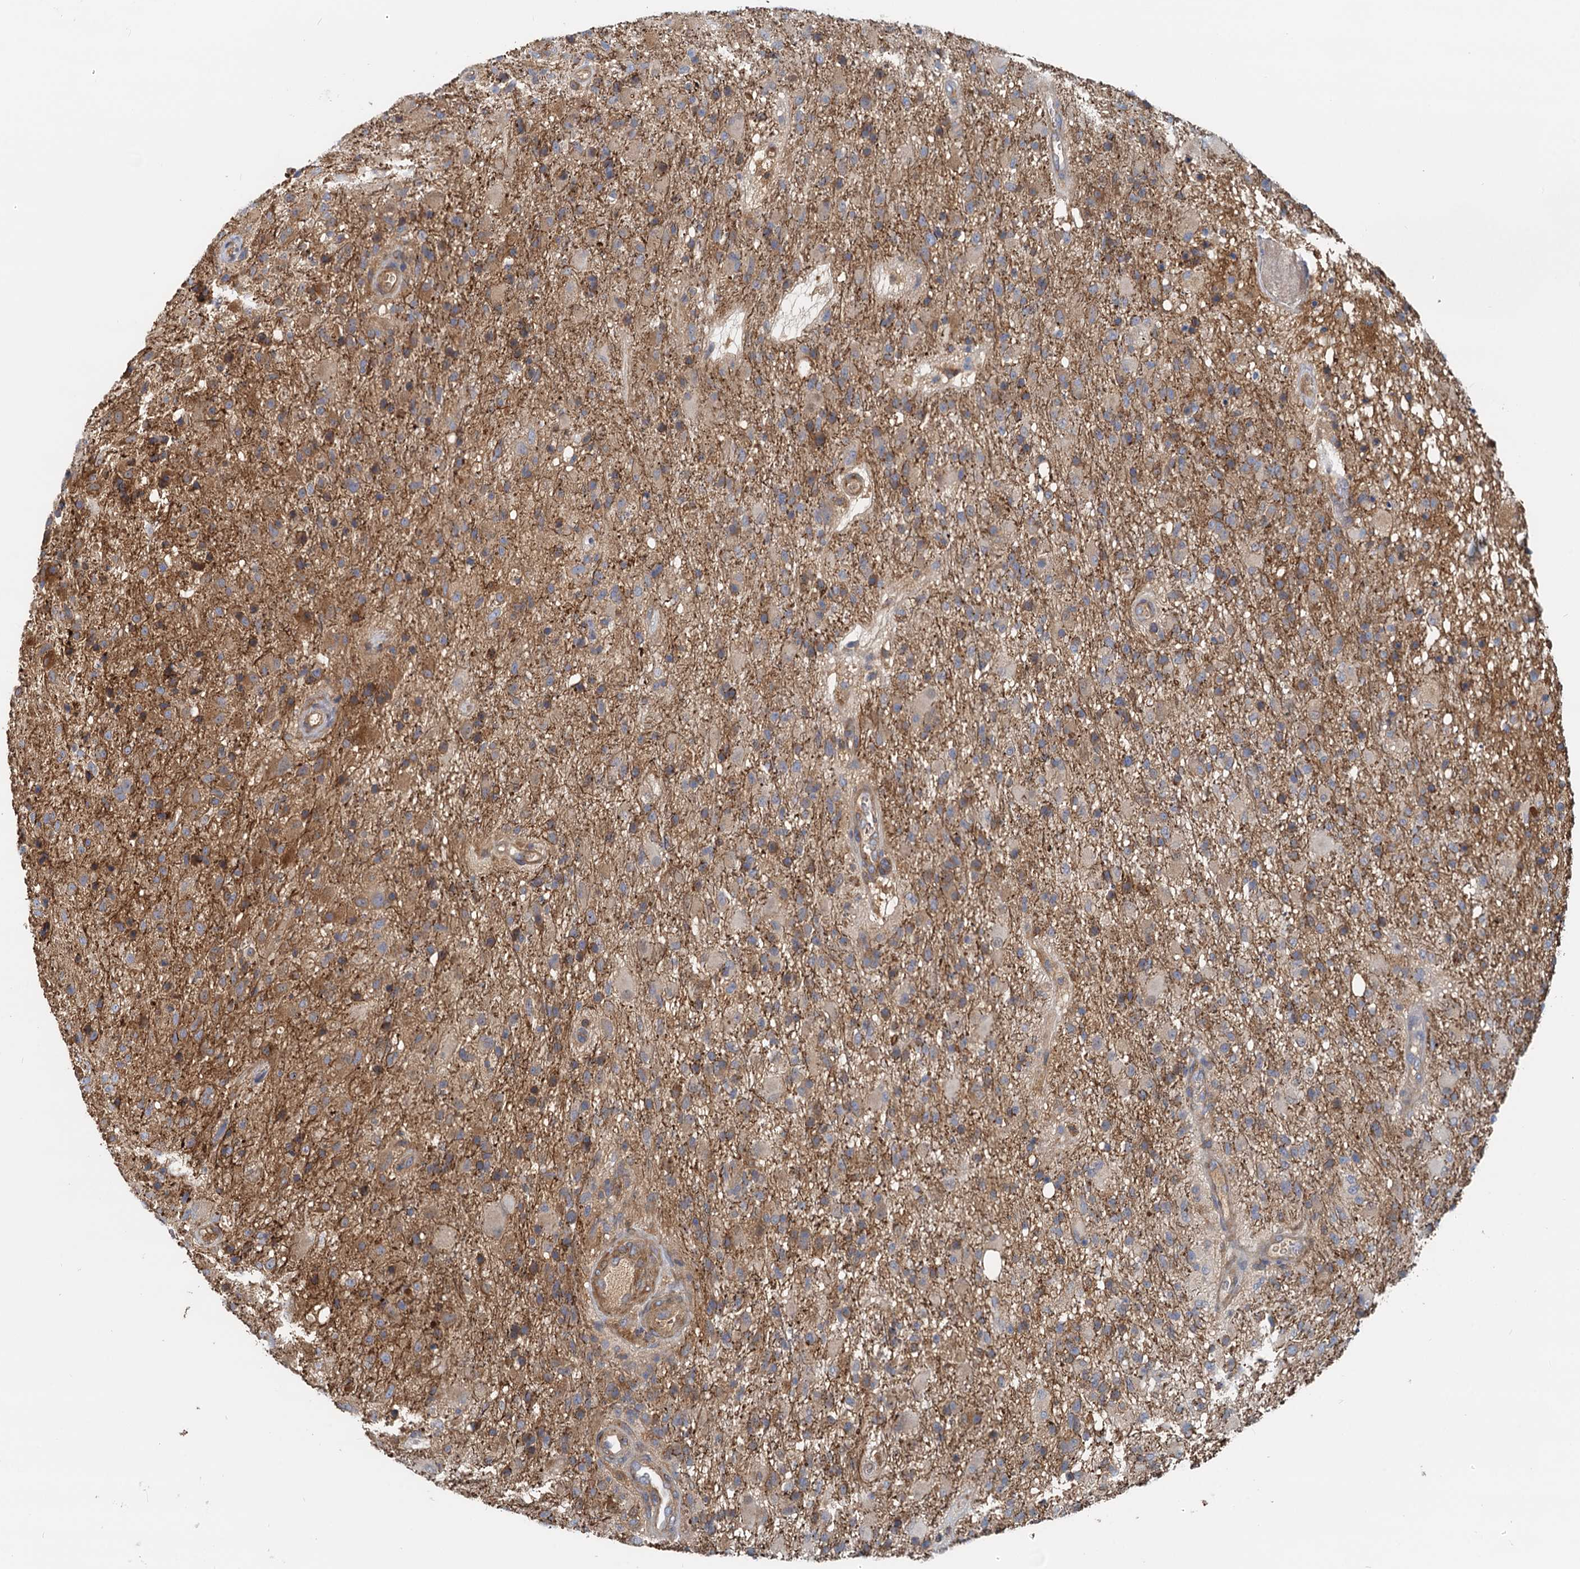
{"staining": {"intensity": "moderate", "quantity": "25%-75%", "location": "cytoplasmic/membranous"}, "tissue": "glioma", "cell_type": "Tumor cells", "image_type": "cancer", "snomed": [{"axis": "morphology", "description": "Glioma, malignant, High grade"}, {"axis": "topography", "description": "Brain"}], "caption": "Malignant high-grade glioma was stained to show a protein in brown. There is medium levels of moderate cytoplasmic/membranous expression in approximately 25%-75% of tumor cells.", "gene": "LNX2", "patient": {"sex": "female", "age": 74}}